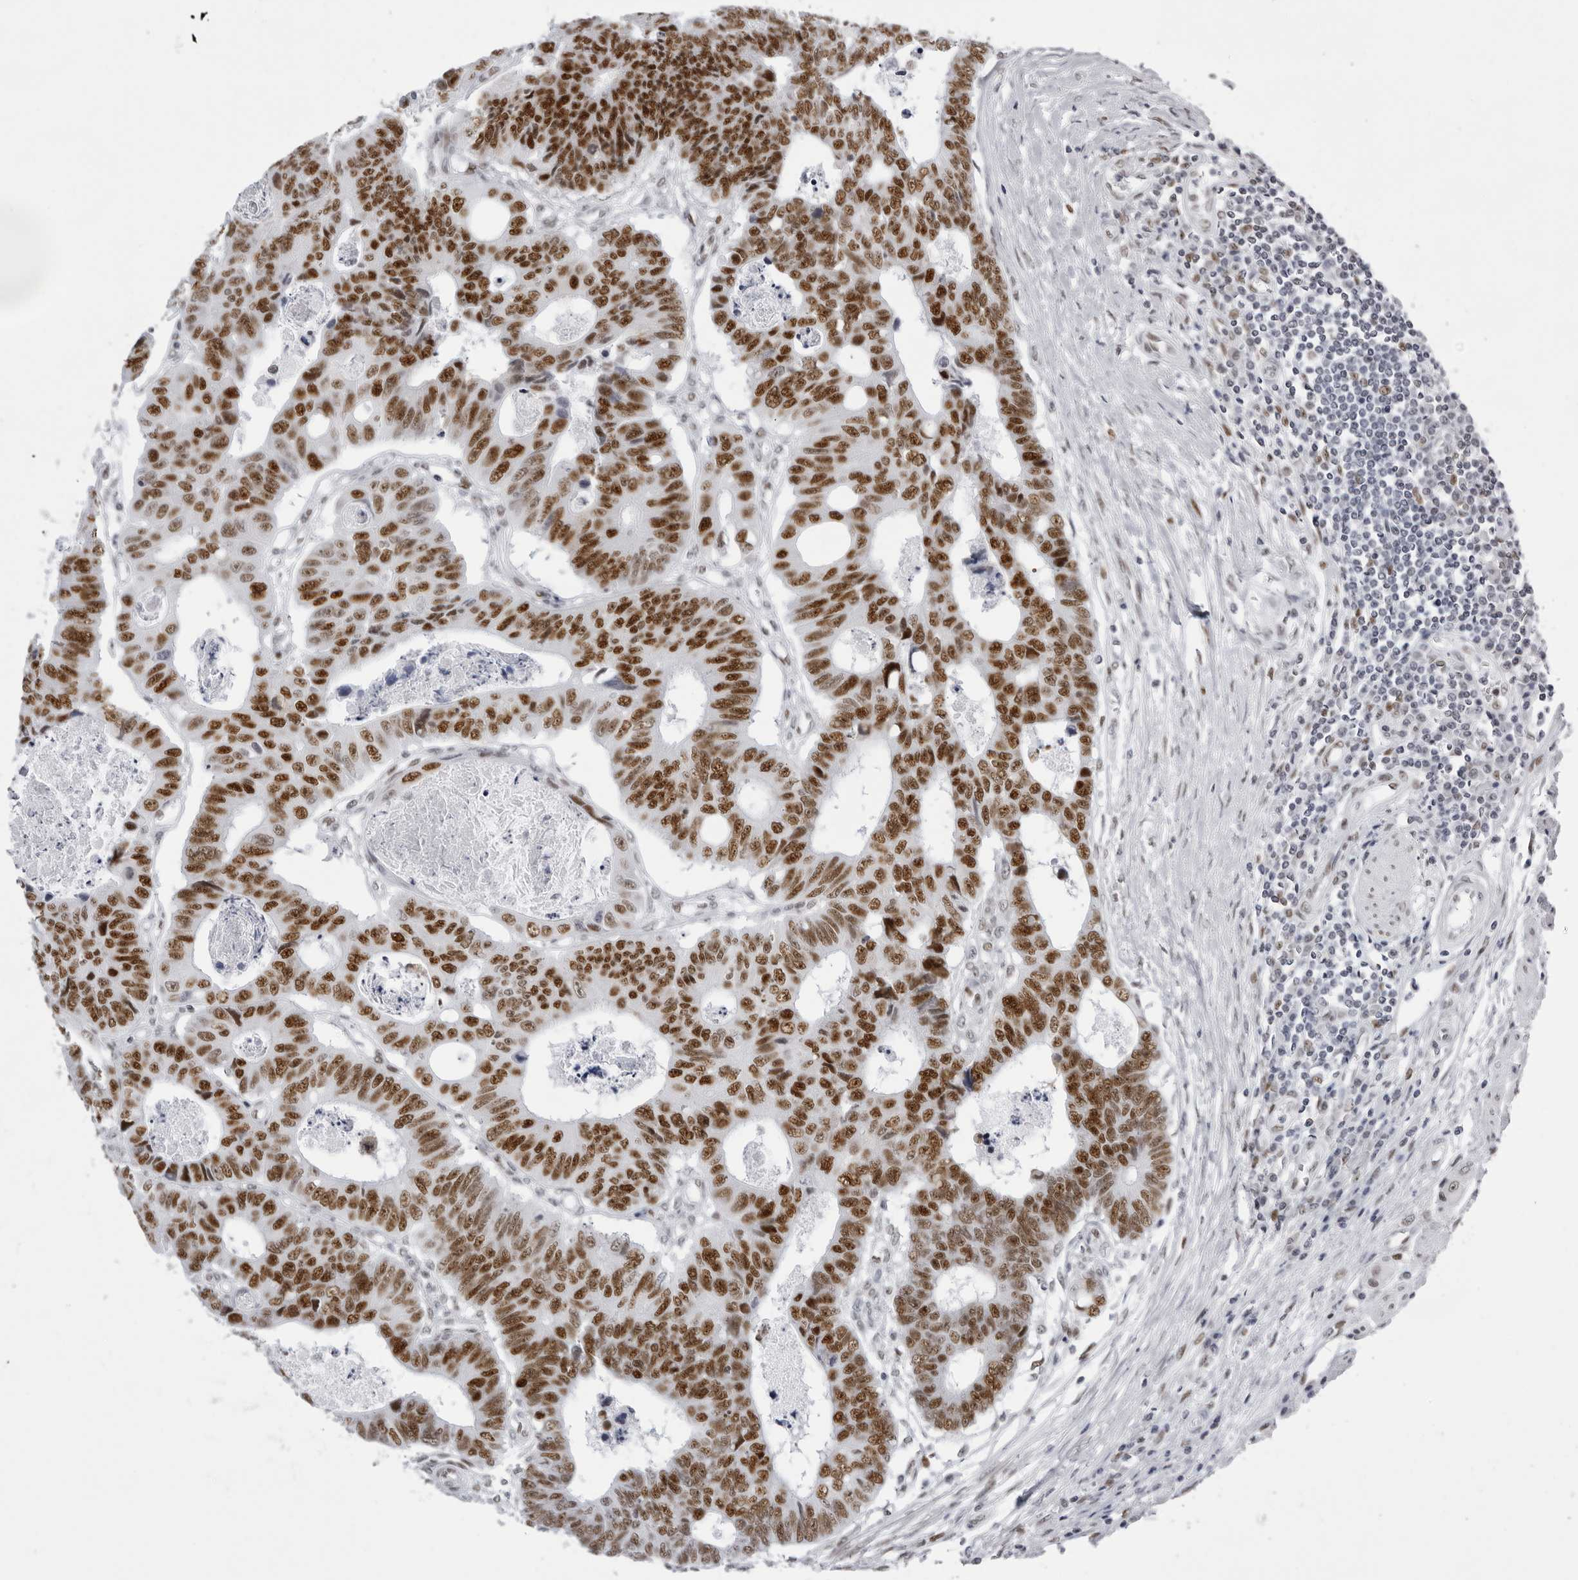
{"staining": {"intensity": "strong", "quantity": ">75%", "location": "nuclear"}, "tissue": "colorectal cancer", "cell_type": "Tumor cells", "image_type": "cancer", "snomed": [{"axis": "morphology", "description": "Adenocarcinoma, NOS"}, {"axis": "topography", "description": "Rectum"}], "caption": "Brown immunohistochemical staining in colorectal cancer (adenocarcinoma) demonstrates strong nuclear positivity in approximately >75% of tumor cells.", "gene": "IRF2BP2", "patient": {"sex": "male", "age": 84}}